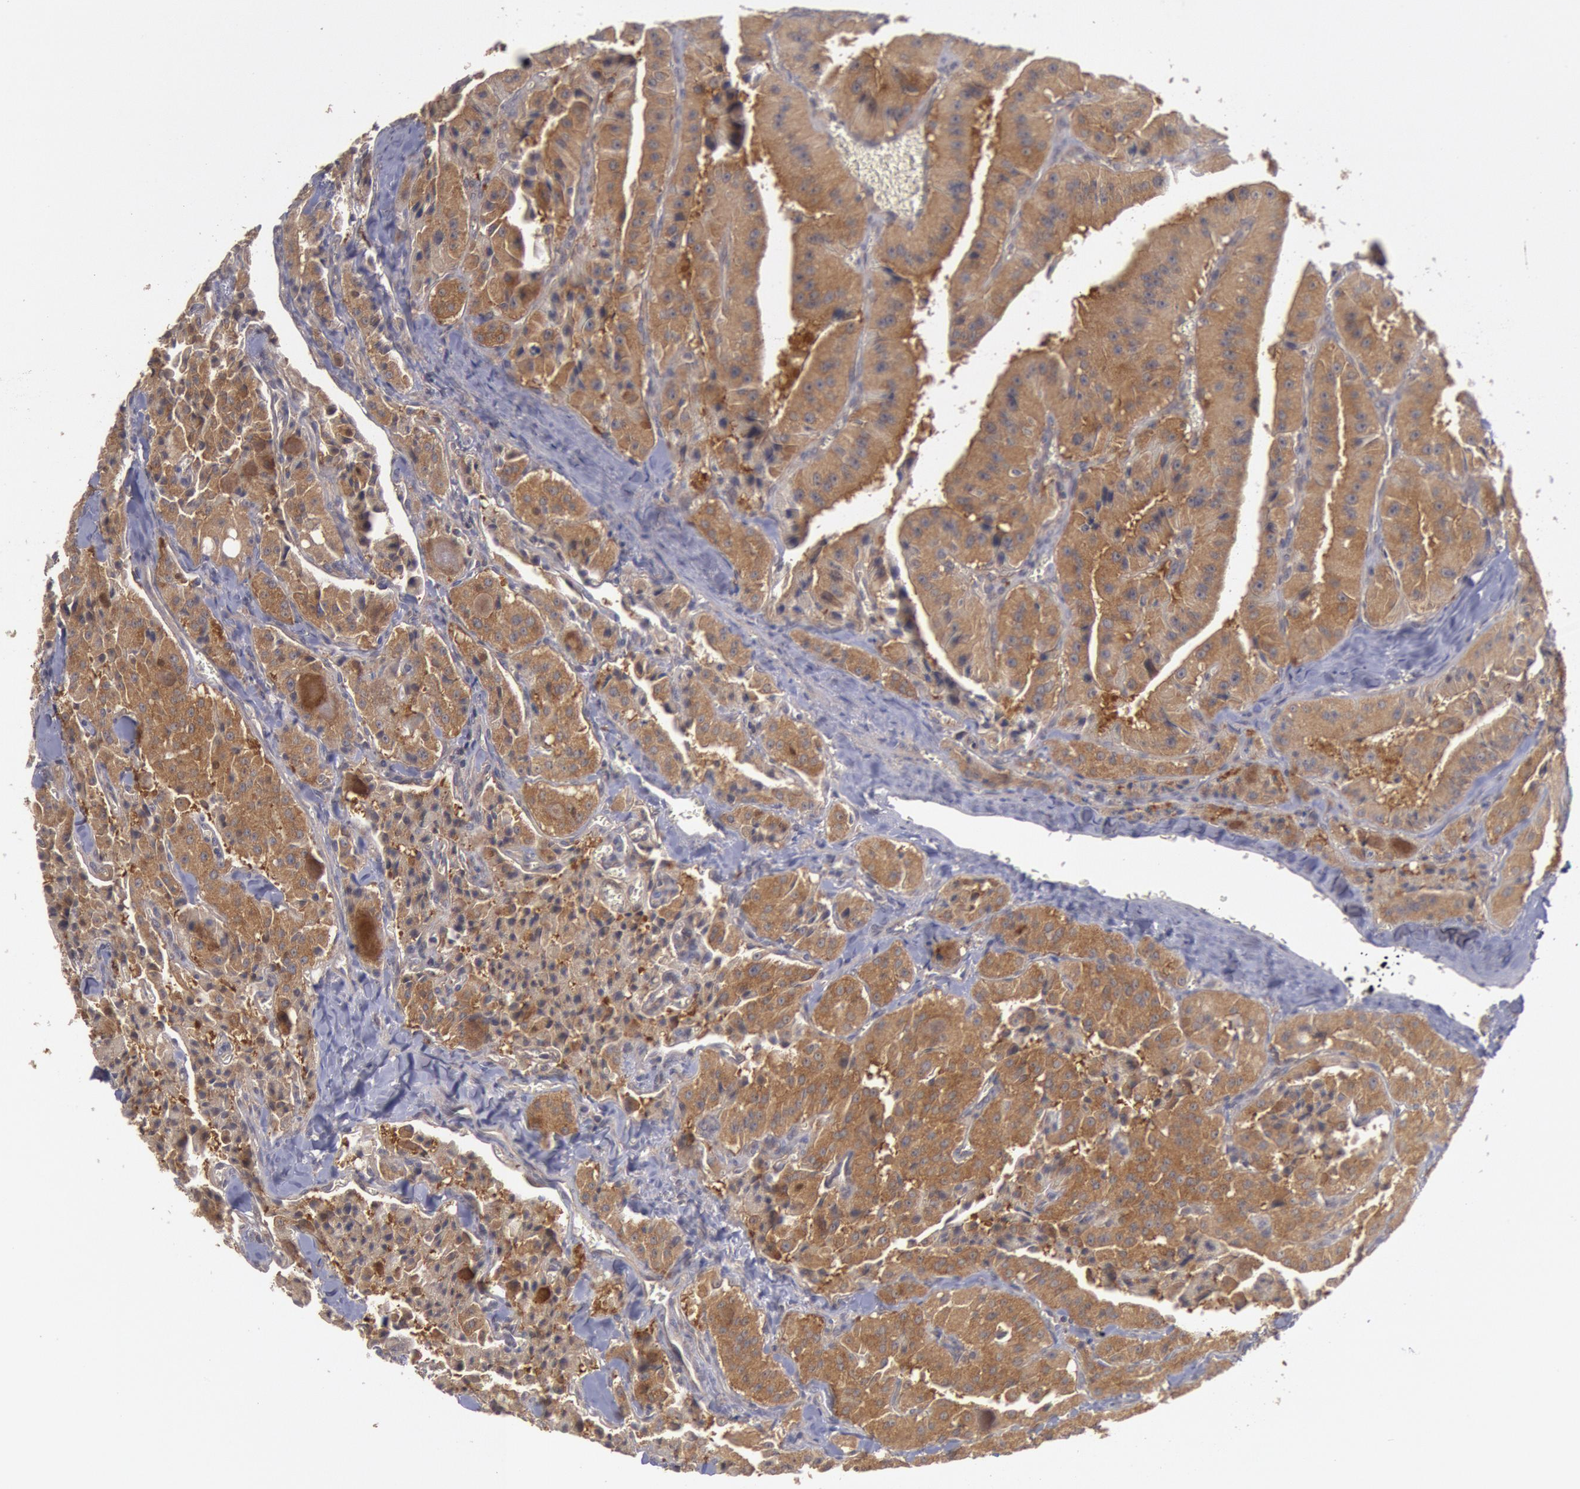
{"staining": {"intensity": "moderate", "quantity": ">75%", "location": "cytoplasmic/membranous"}, "tissue": "thyroid cancer", "cell_type": "Tumor cells", "image_type": "cancer", "snomed": [{"axis": "morphology", "description": "Carcinoma, NOS"}, {"axis": "topography", "description": "Thyroid gland"}], "caption": "There is medium levels of moderate cytoplasmic/membranous positivity in tumor cells of thyroid cancer (carcinoma), as demonstrated by immunohistochemical staining (brown color).", "gene": "BRAF", "patient": {"sex": "male", "age": 76}}